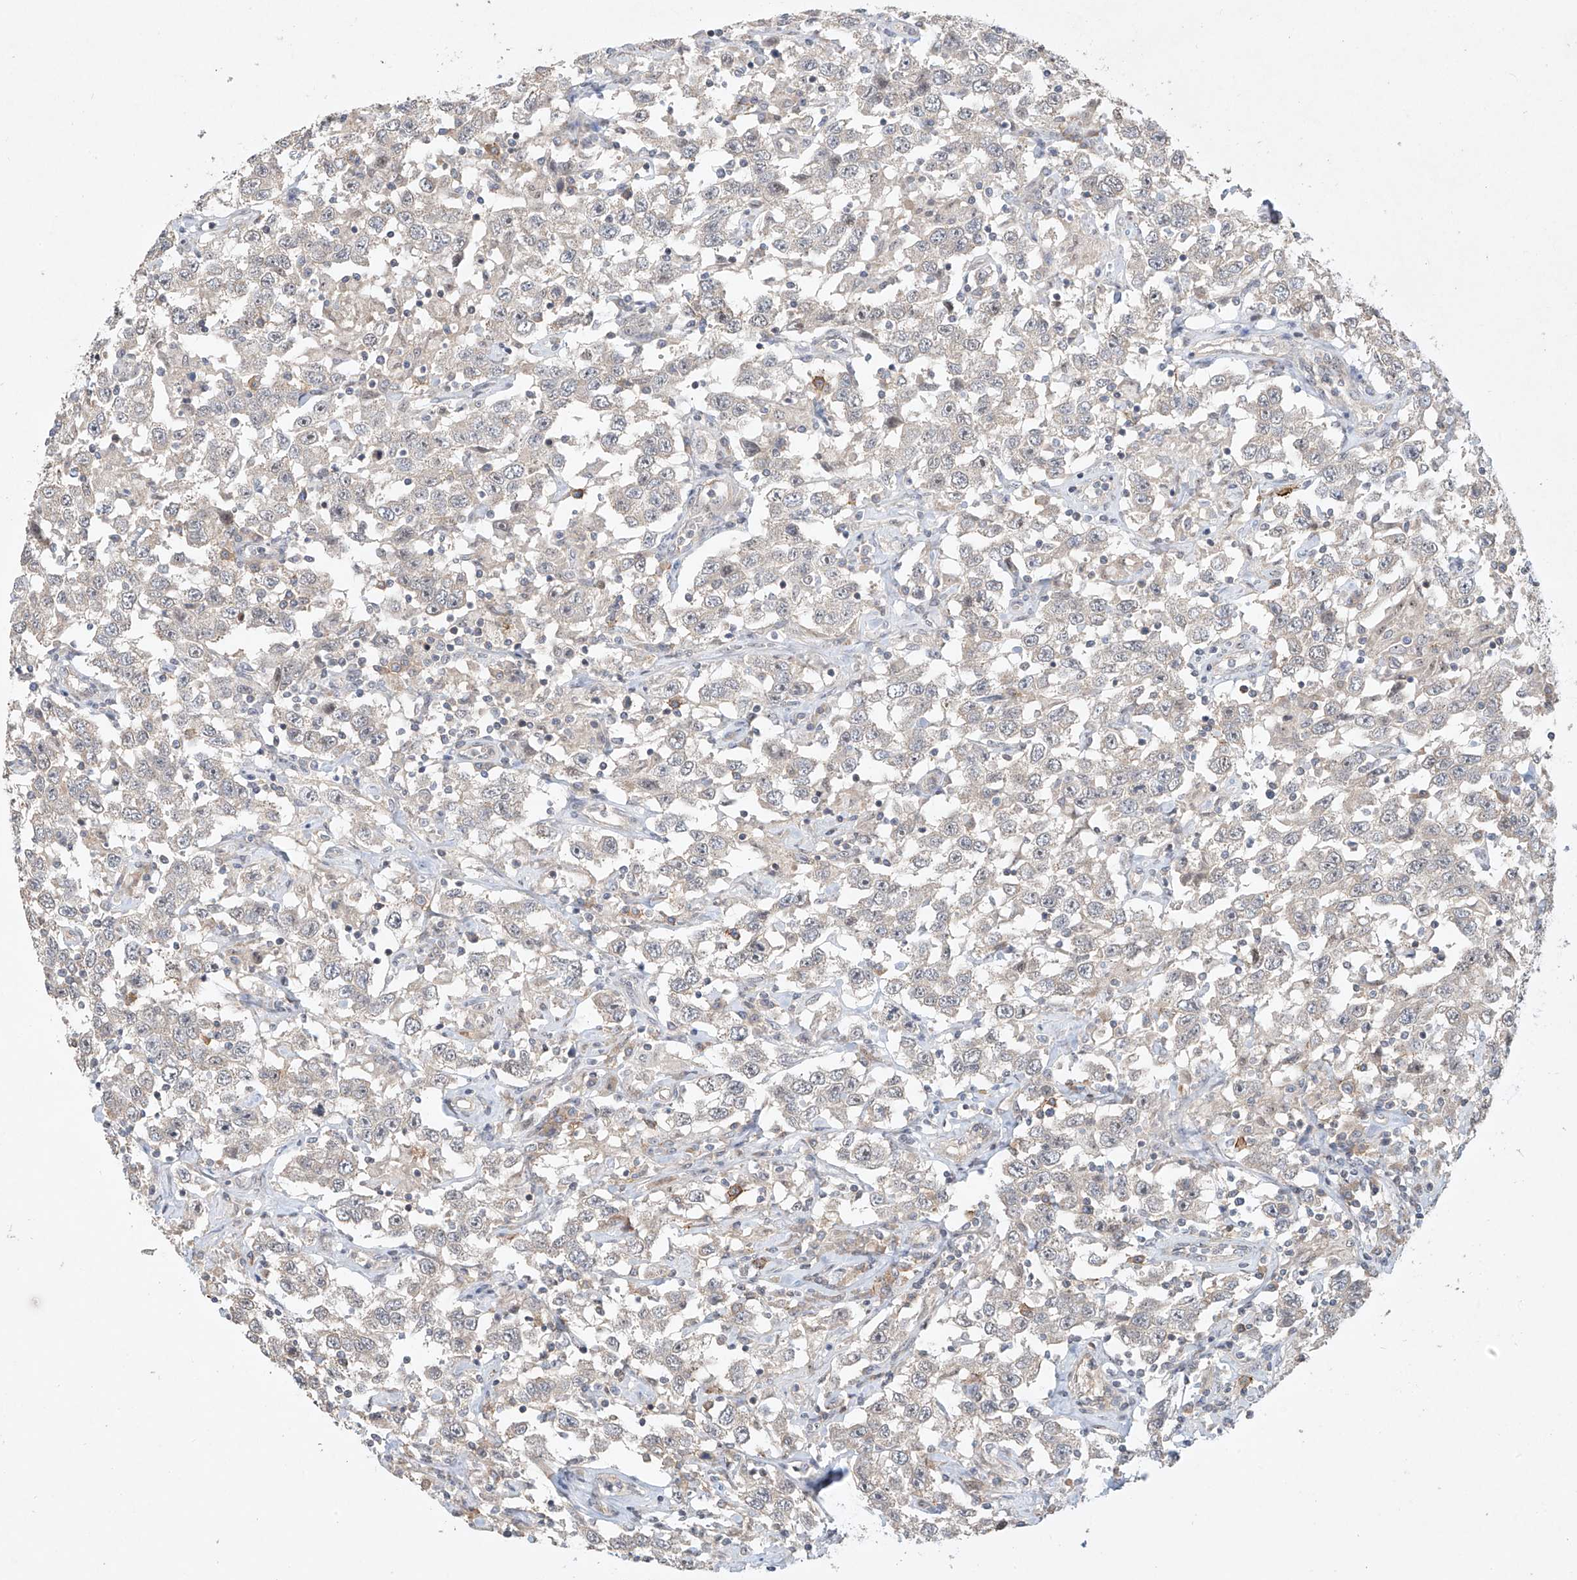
{"staining": {"intensity": "negative", "quantity": "none", "location": "none"}, "tissue": "testis cancer", "cell_type": "Tumor cells", "image_type": "cancer", "snomed": [{"axis": "morphology", "description": "Seminoma, NOS"}, {"axis": "topography", "description": "Testis"}], "caption": "Immunohistochemical staining of human testis seminoma exhibits no significant positivity in tumor cells.", "gene": "TASP1", "patient": {"sex": "male", "age": 41}}